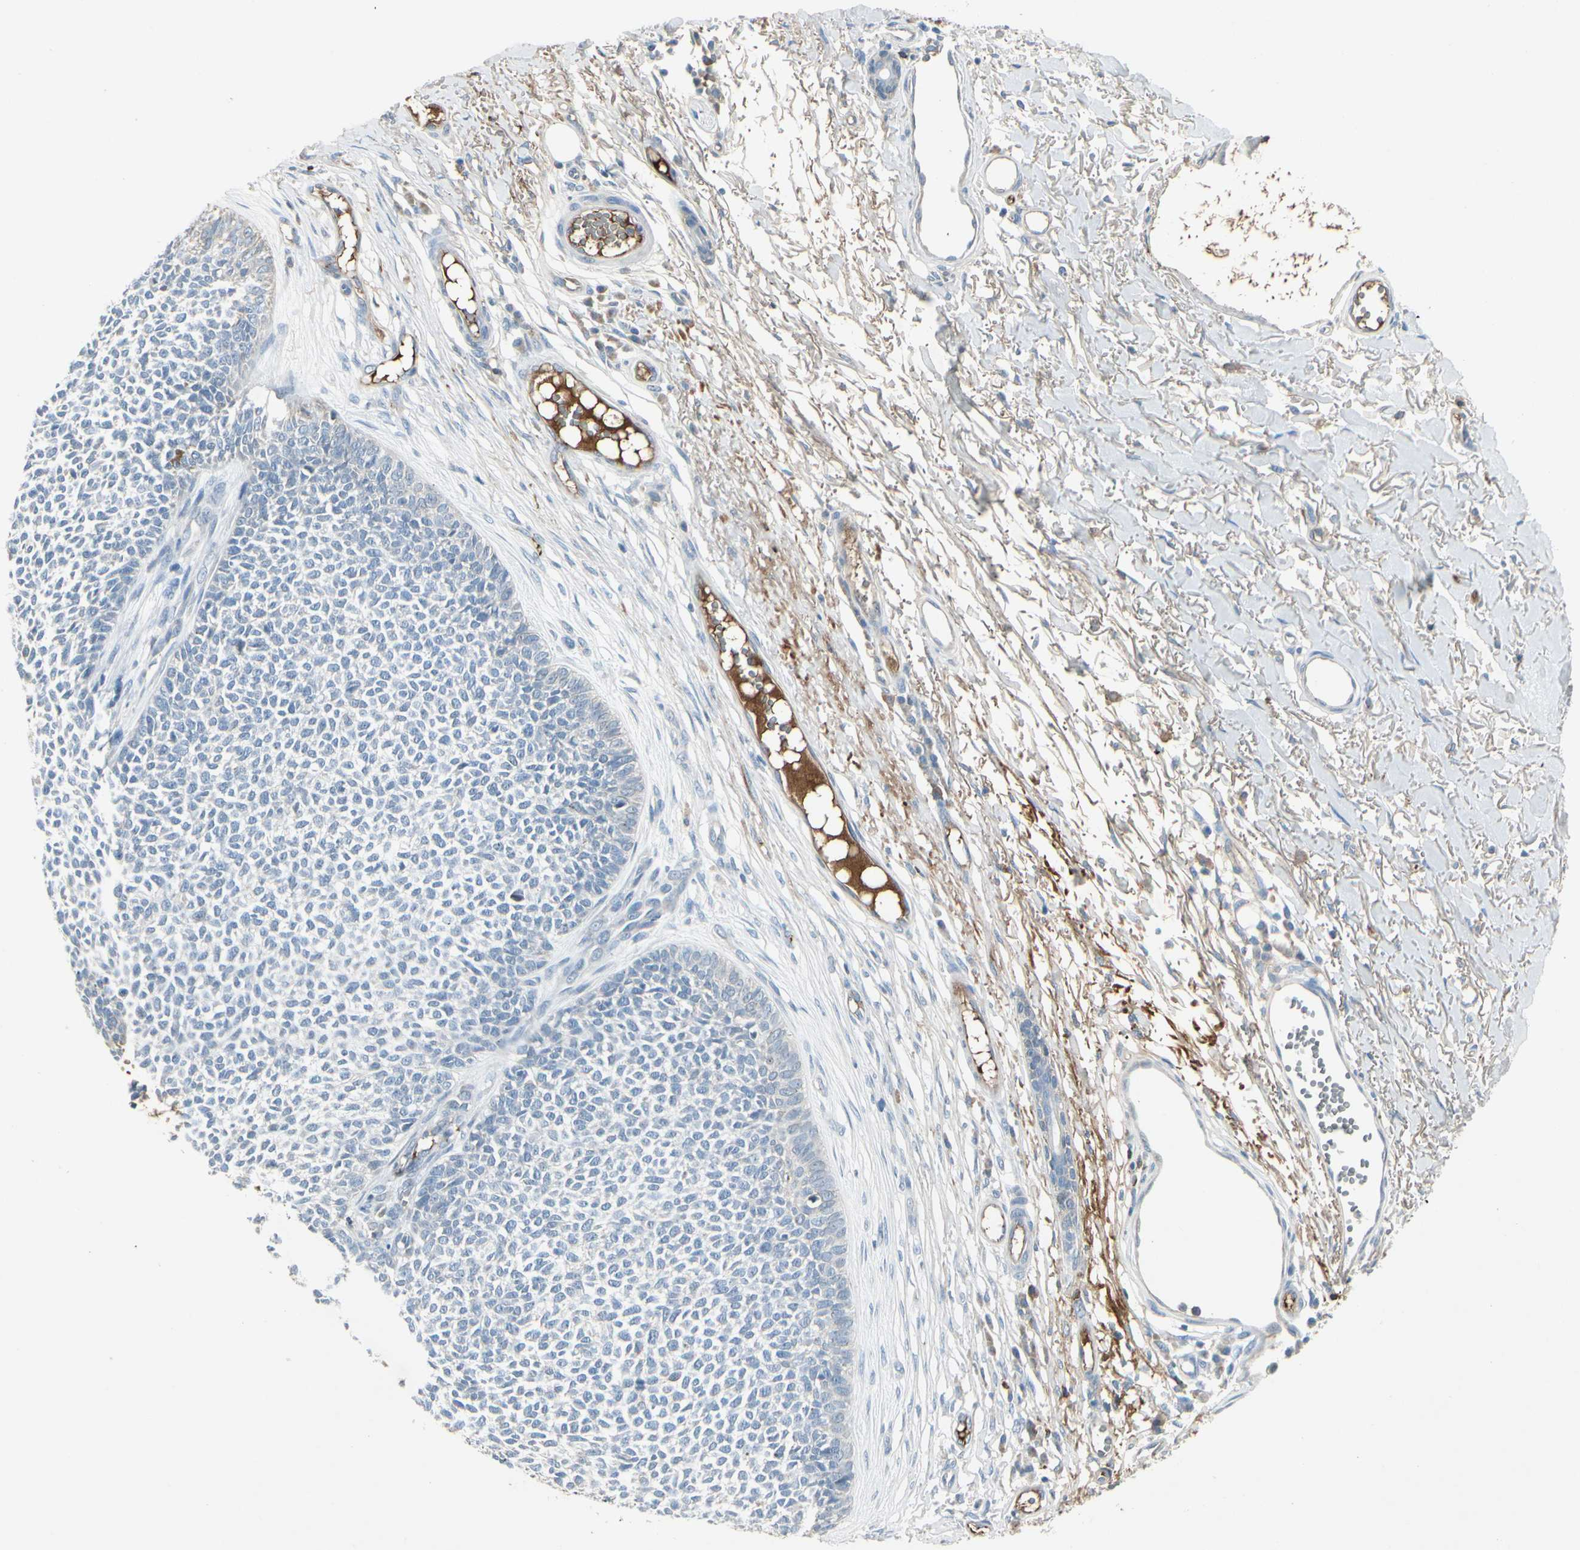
{"staining": {"intensity": "negative", "quantity": "none", "location": "none"}, "tissue": "skin cancer", "cell_type": "Tumor cells", "image_type": "cancer", "snomed": [{"axis": "morphology", "description": "Basal cell carcinoma"}, {"axis": "topography", "description": "Skin"}], "caption": "An image of human skin cancer (basal cell carcinoma) is negative for staining in tumor cells.", "gene": "IGHM", "patient": {"sex": "female", "age": 84}}